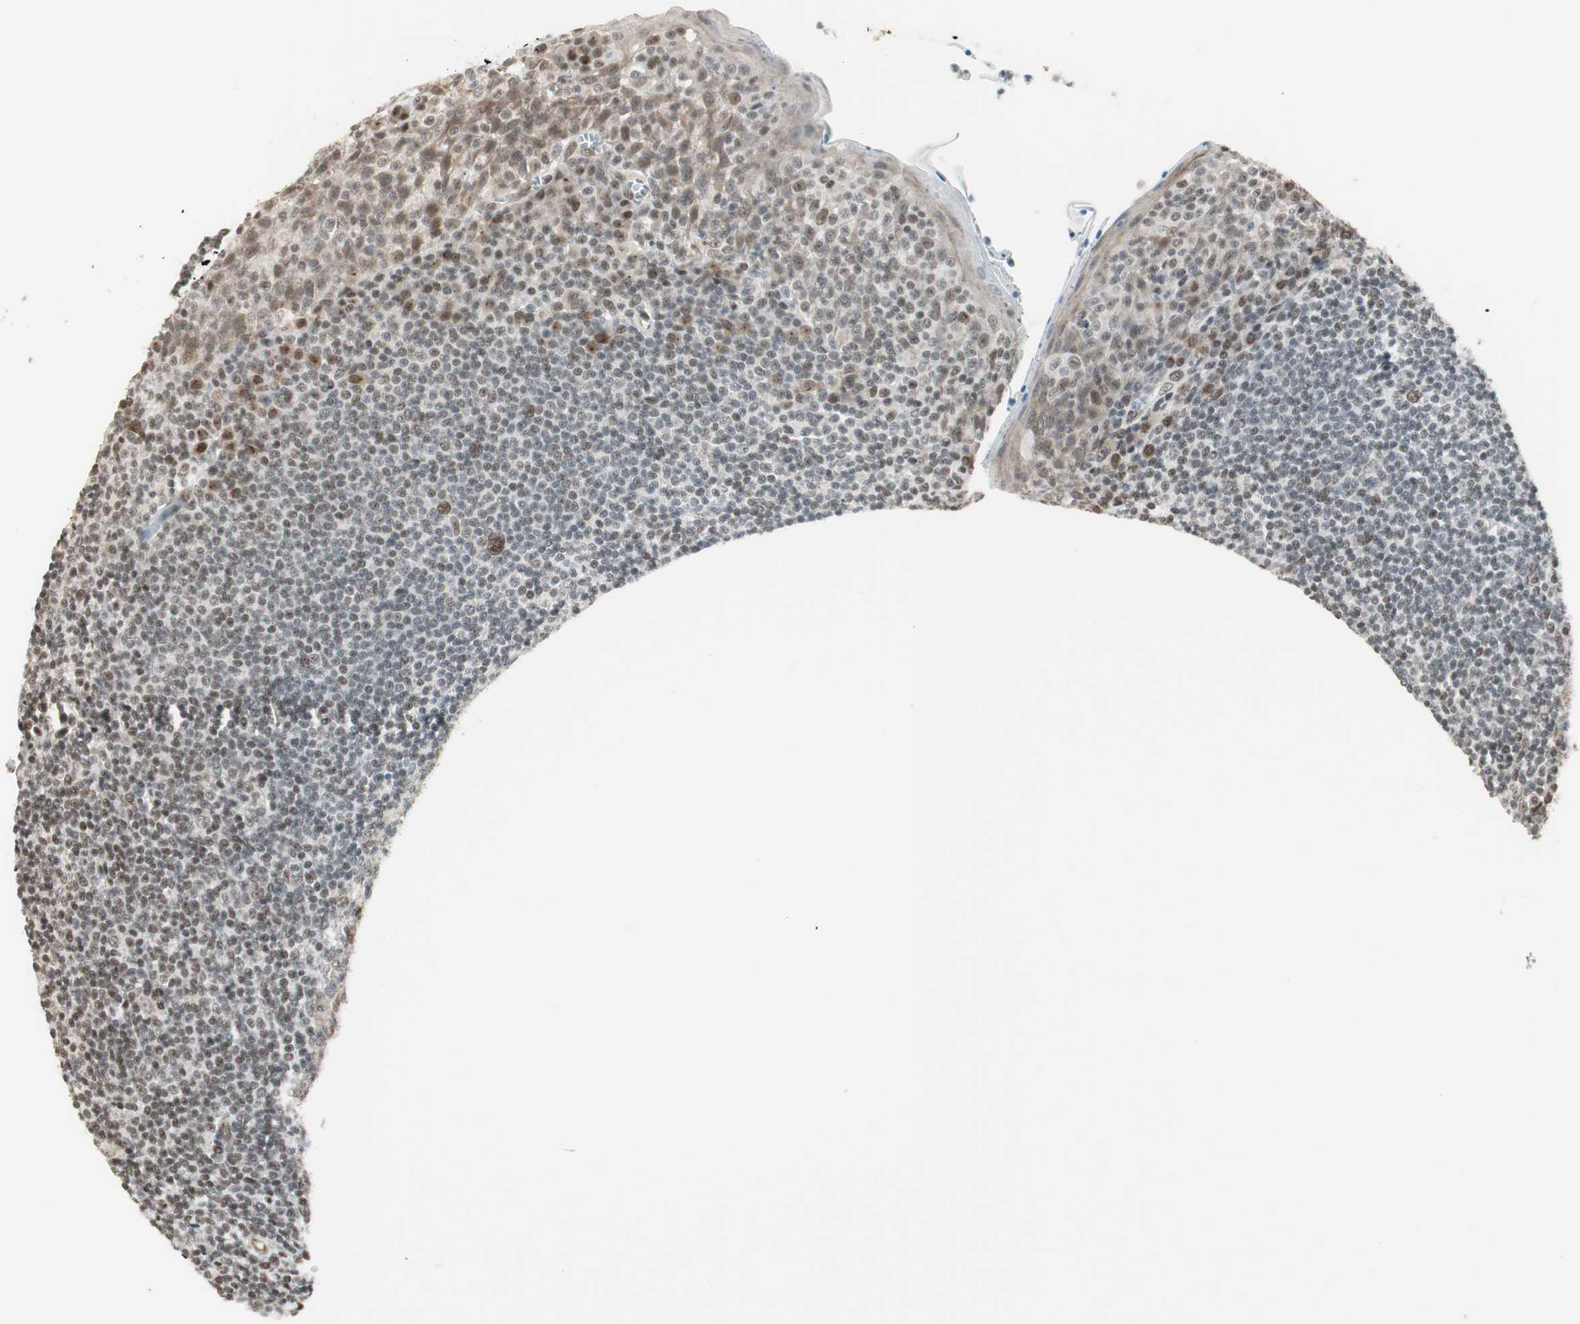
{"staining": {"intensity": "weak", "quantity": "25%-75%", "location": "cytoplasmic/membranous,nuclear"}, "tissue": "tonsil", "cell_type": "Germinal center cells", "image_type": "normal", "snomed": [{"axis": "morphology", "description": "Normal tissue, NOS"}, {"axis": "topography", "description": "Tonsil"}], "caption": "Immunohistochemistry (IHC) (DAB (3,3'-diaminobenzidine)) staining of benign human tonsil exhibits weak cytoplasmic/membranous,nuclear protein positivity in approximately 25%-75% of germinal center cells.", "gene": "ZBTB17", "patient": {"sex": "male", "age": 31}}